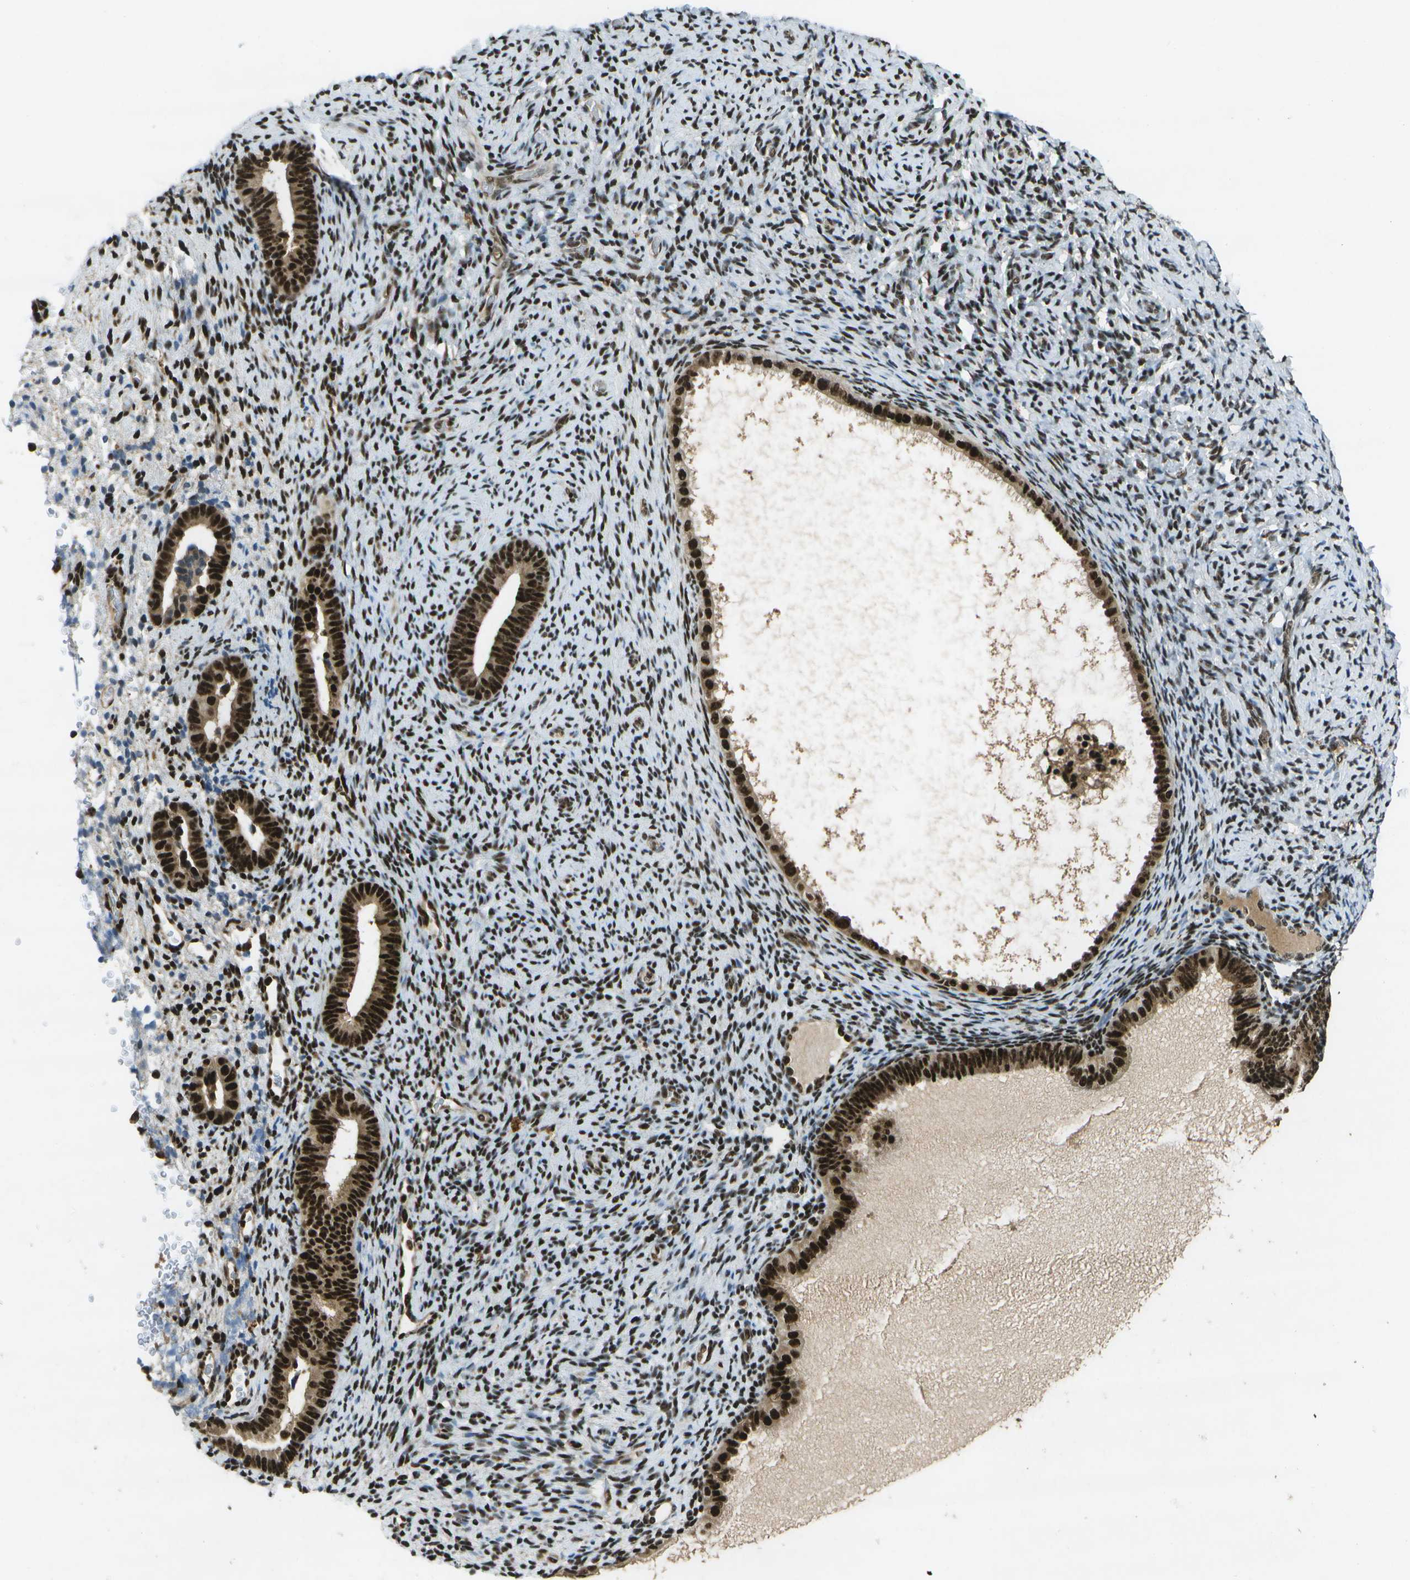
{"staining": {"intensity": "strong", "quantity": "25%-75%", "location": "nuclear"}, "tissue": "endometrium", "cell_type": "Cells in endometrial stroma", "image_type": "normal", "snomed": [{"axis": "morphology", "description": "Normal tissue, NOS"}, {"axis": "topography", "description": "Endometrium"}], "caption": "Immunohistochemical staining of unremarkable human endometrium displays high levels of strong nuclear staining in approximately 25%-75% of cells in endometrial stroma.", "gene": "GANC", "patient": {"sex": "female", "age": 51}}